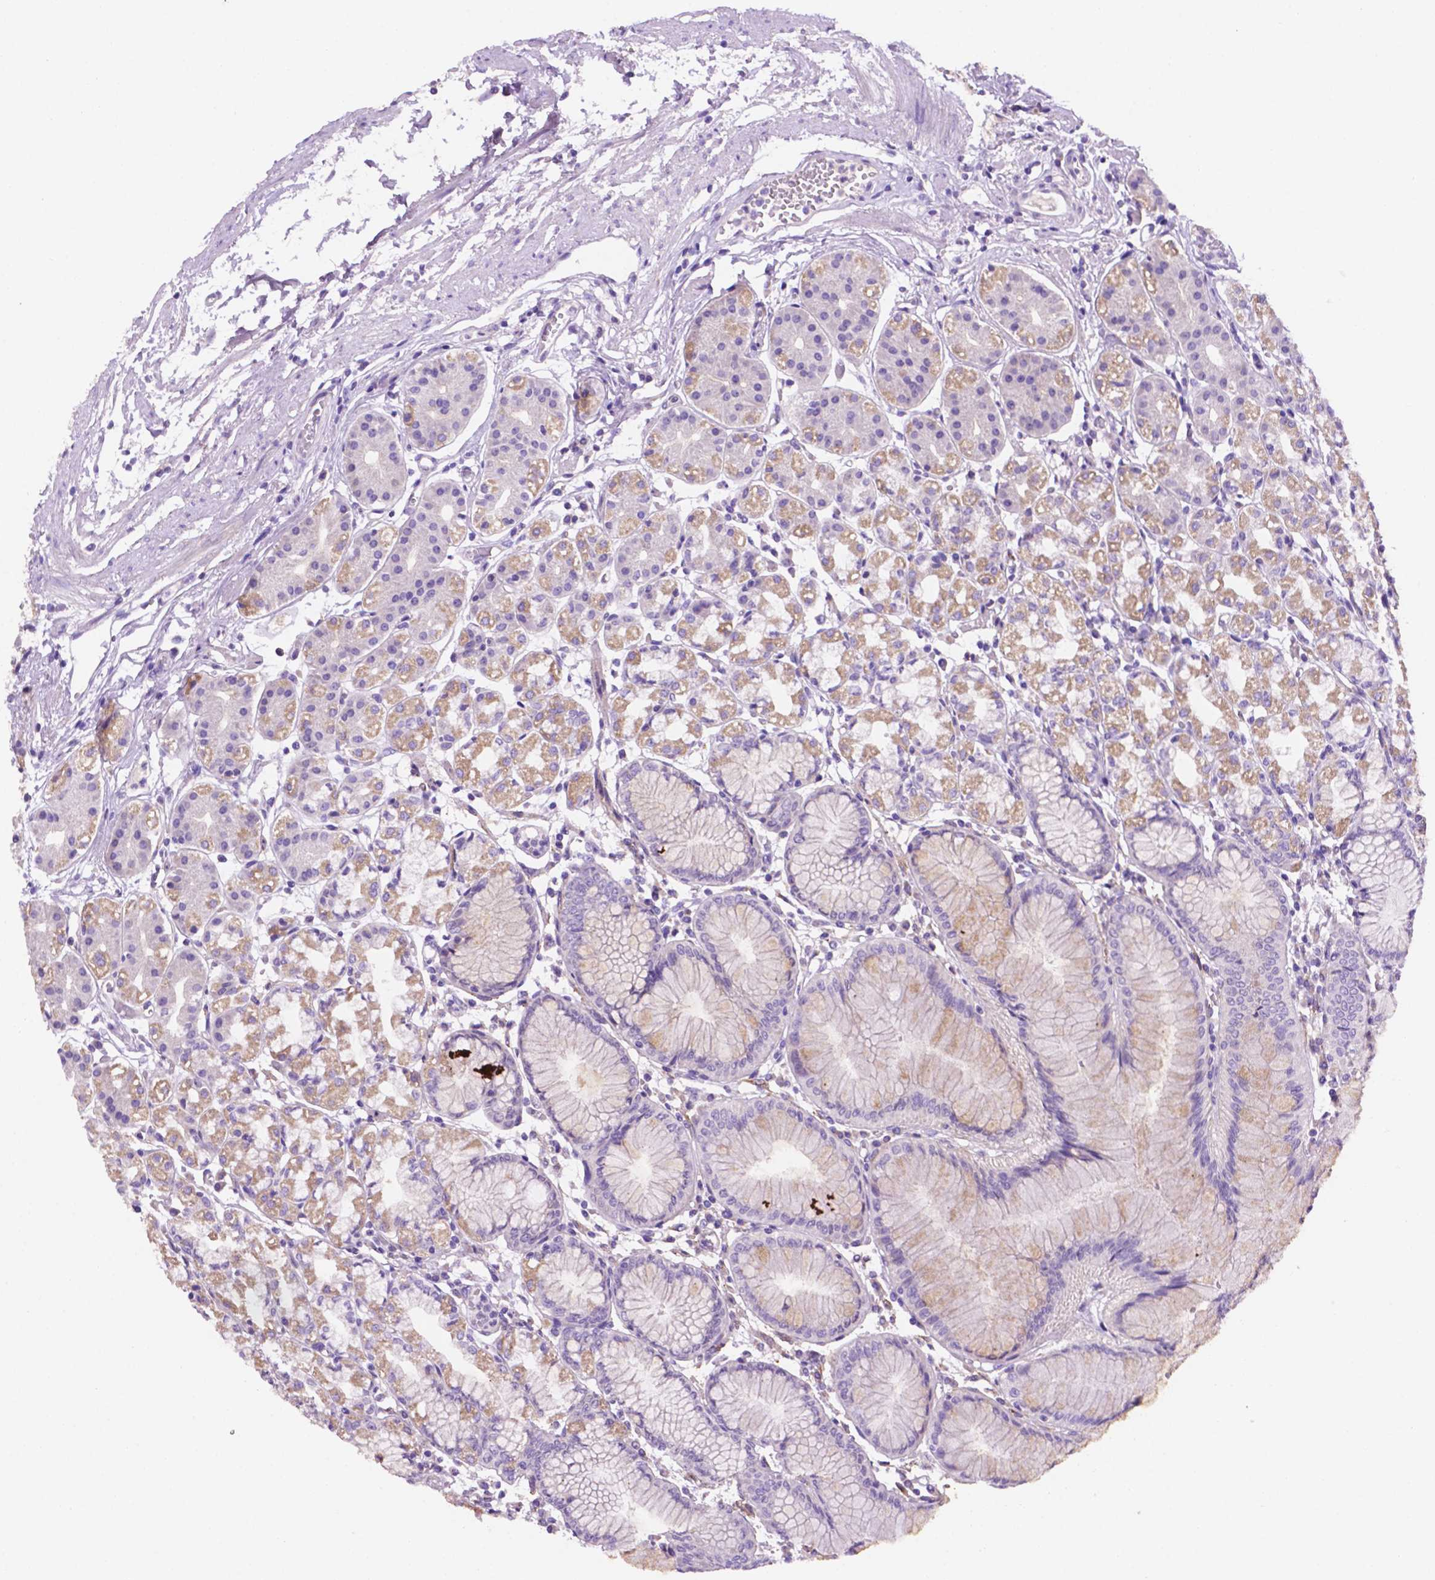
{"staining": {"intensity": "weak", "quantity": "25%-75%", "location": "cytoplasmic/membranous"}, "tissue": "stomach", "cell_type": "Glandular cells", "image_type": "normal", "snomed": [{"axis": "morphology", "description": "Normal tissue, NOS"}, {"axis": "topography", "description": "Skeletal muscle"}, {"axis": "topography", "description": "Stomach"}], "caption": "This histopathology image displays immunohistochemistry staining of benign stomach, with low weak cytoplasmic/membranous staining in about 25%-75% of glandular cells.", "gene": "CEACAM7", "patient": {"sex": "female", "age": 57}}